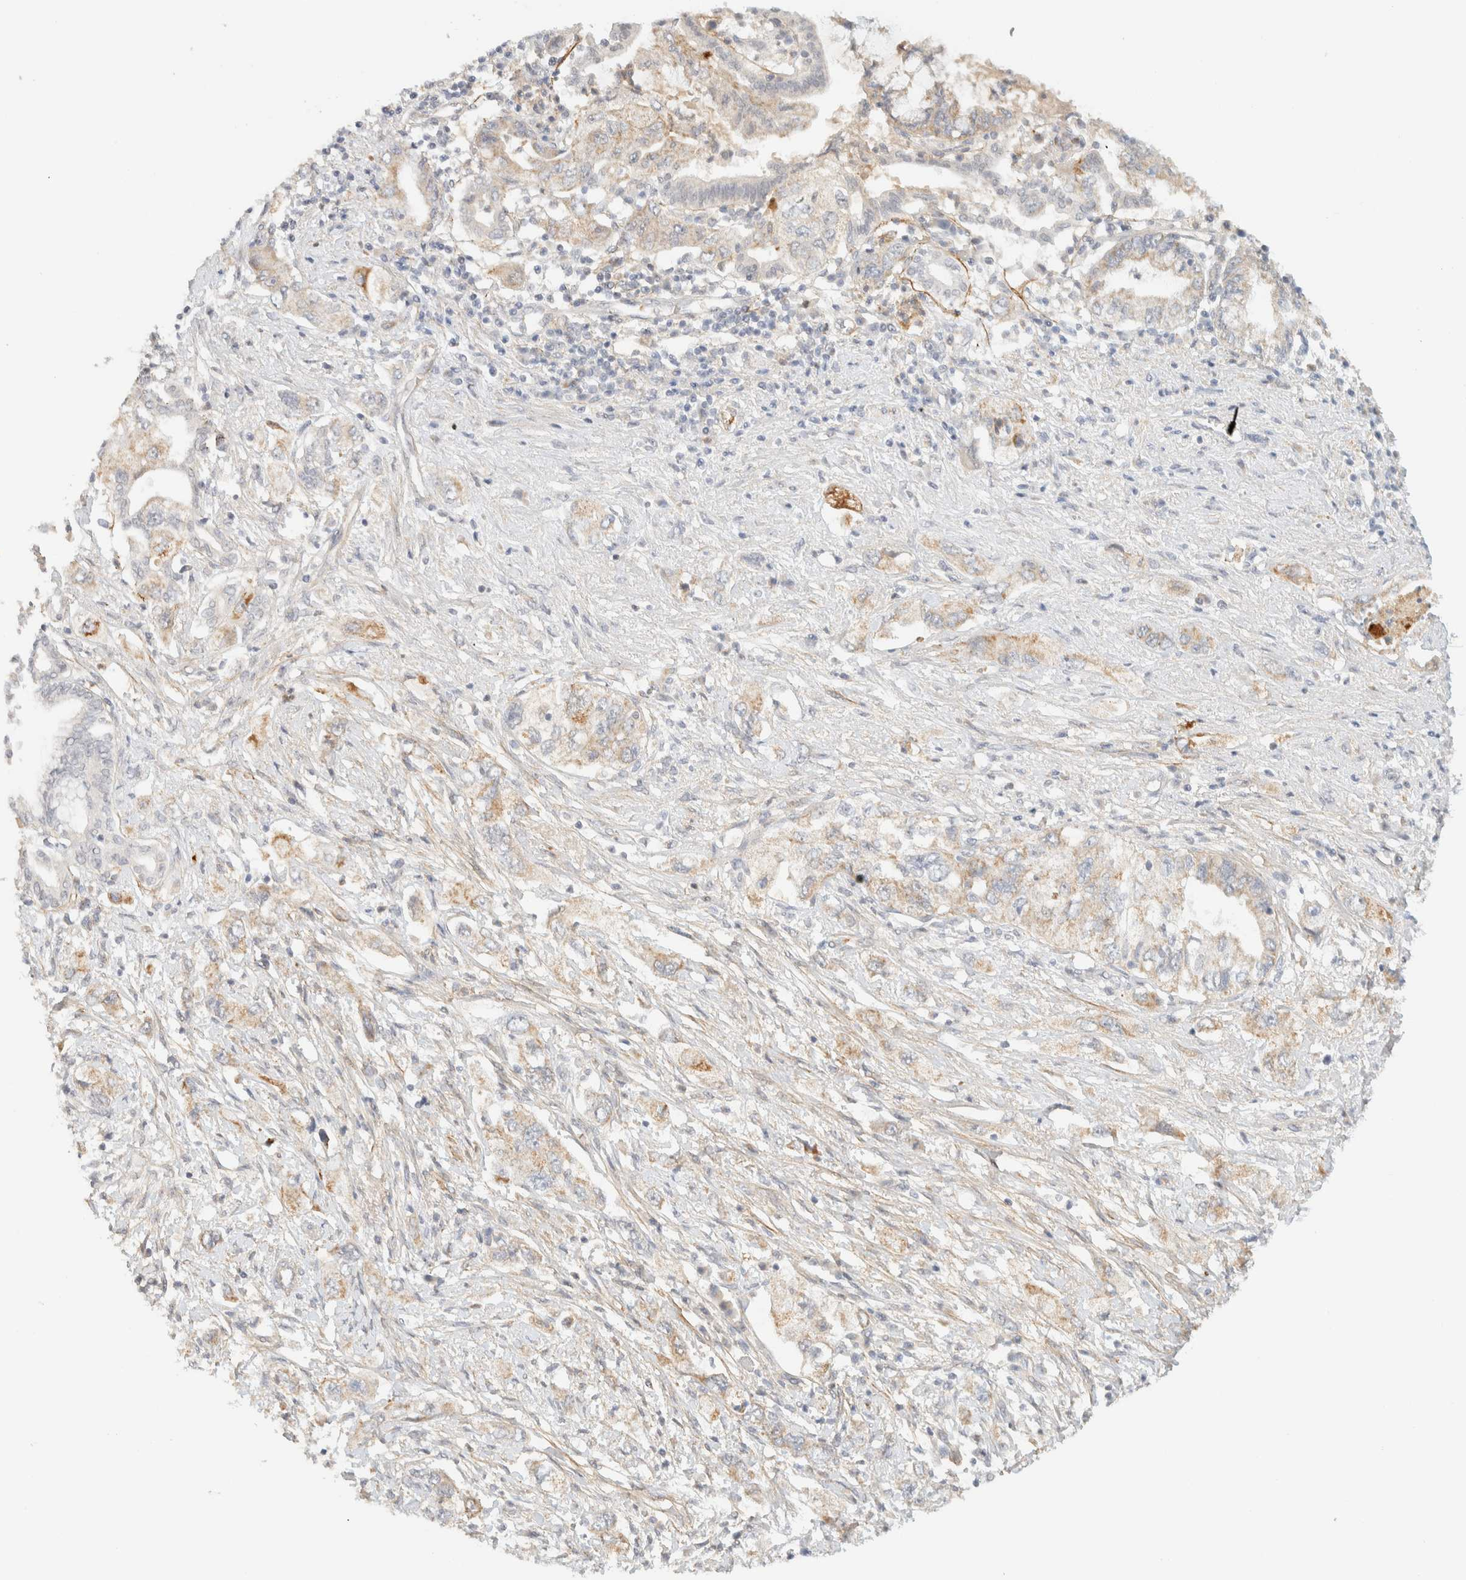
{"staining": {"intensity": "weak", "quantity": "25%-75%", "location": "cytoplasmic/membranous"}, "tissue": "pancreatic cancer", "cell_type": "Tumor cells", "image_type": "cancer", "snomed": [{"axis": "morphology", "description": "Adenocarcinoma, NOS"}, {"axis": "topography", "description": "Pancreas"}], "caption": "The immunohistochemical stain highlights weak cytoplasmic/membranous positivity in tumor cells of adenocarcinoma (pancreatic) tissue. Ihc stains the protein of interest in brown and the nuclei are stained blue.", "gene": "TNK1", "patient": {"sex": "female", "age": 73}}